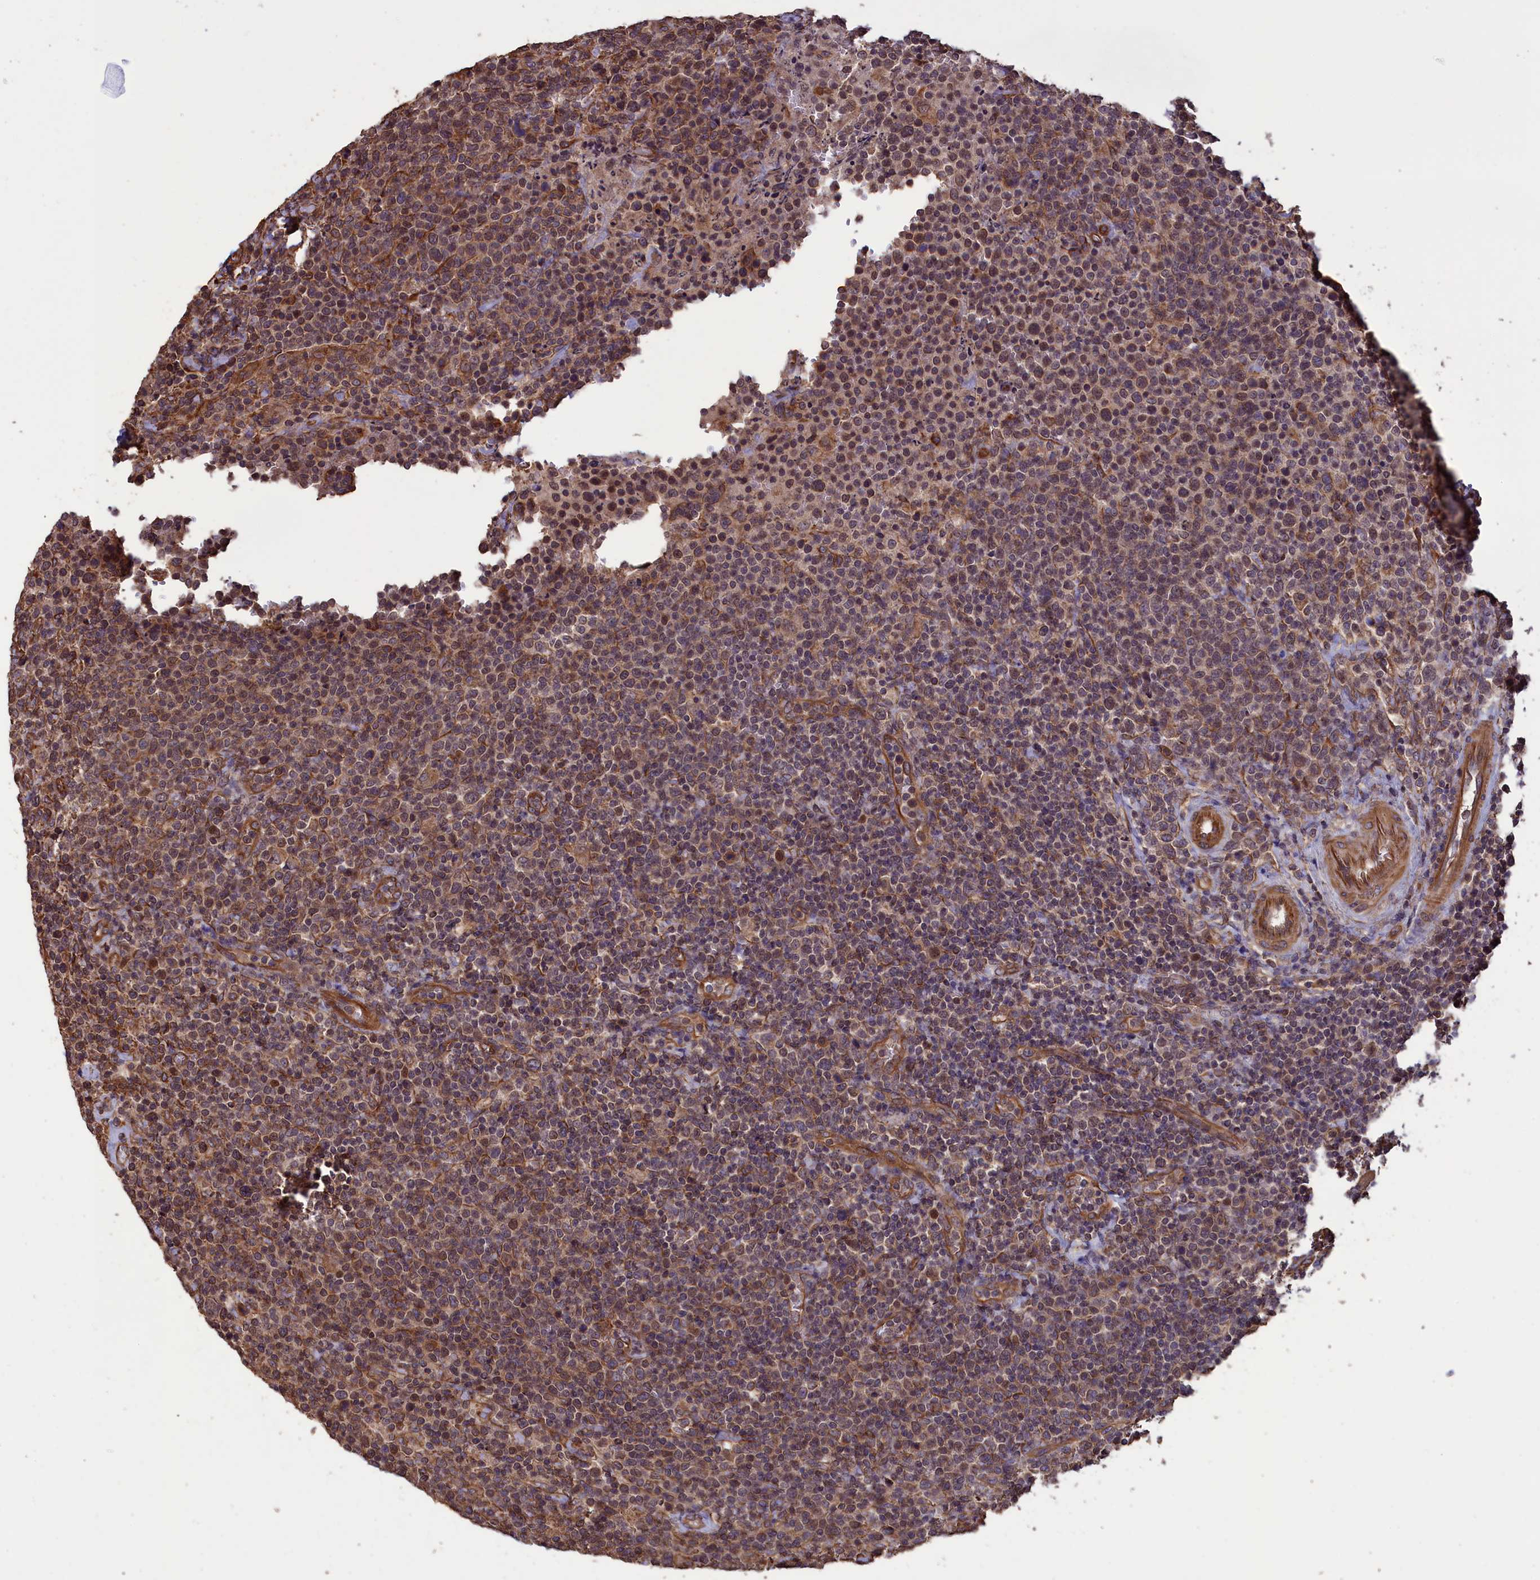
{"staining": {"intensity": "moderate", "quantity": "<25%", "location": "cytoplasmic/membranous,nuclear"}, "tissue": "lymphoma", "cell_type": "Tumor cells", "image_type": "cancer", "snomed": [{"axis": "morphology", "description": "Malignant lymphoma, non-Hodgkin's type, High grade"}, {"axis": "topography", "description": "Lymph node"}], "caption": "Protein expression analysis of high-grade malignant lymphoma, non-Hodgkin's type exhibits moderate cytoplasmic/membranous and nuclear staining in about <25% of tumor cells.", "gene": "DAPK3", "patient": {"sex": "male", "age": 61}}